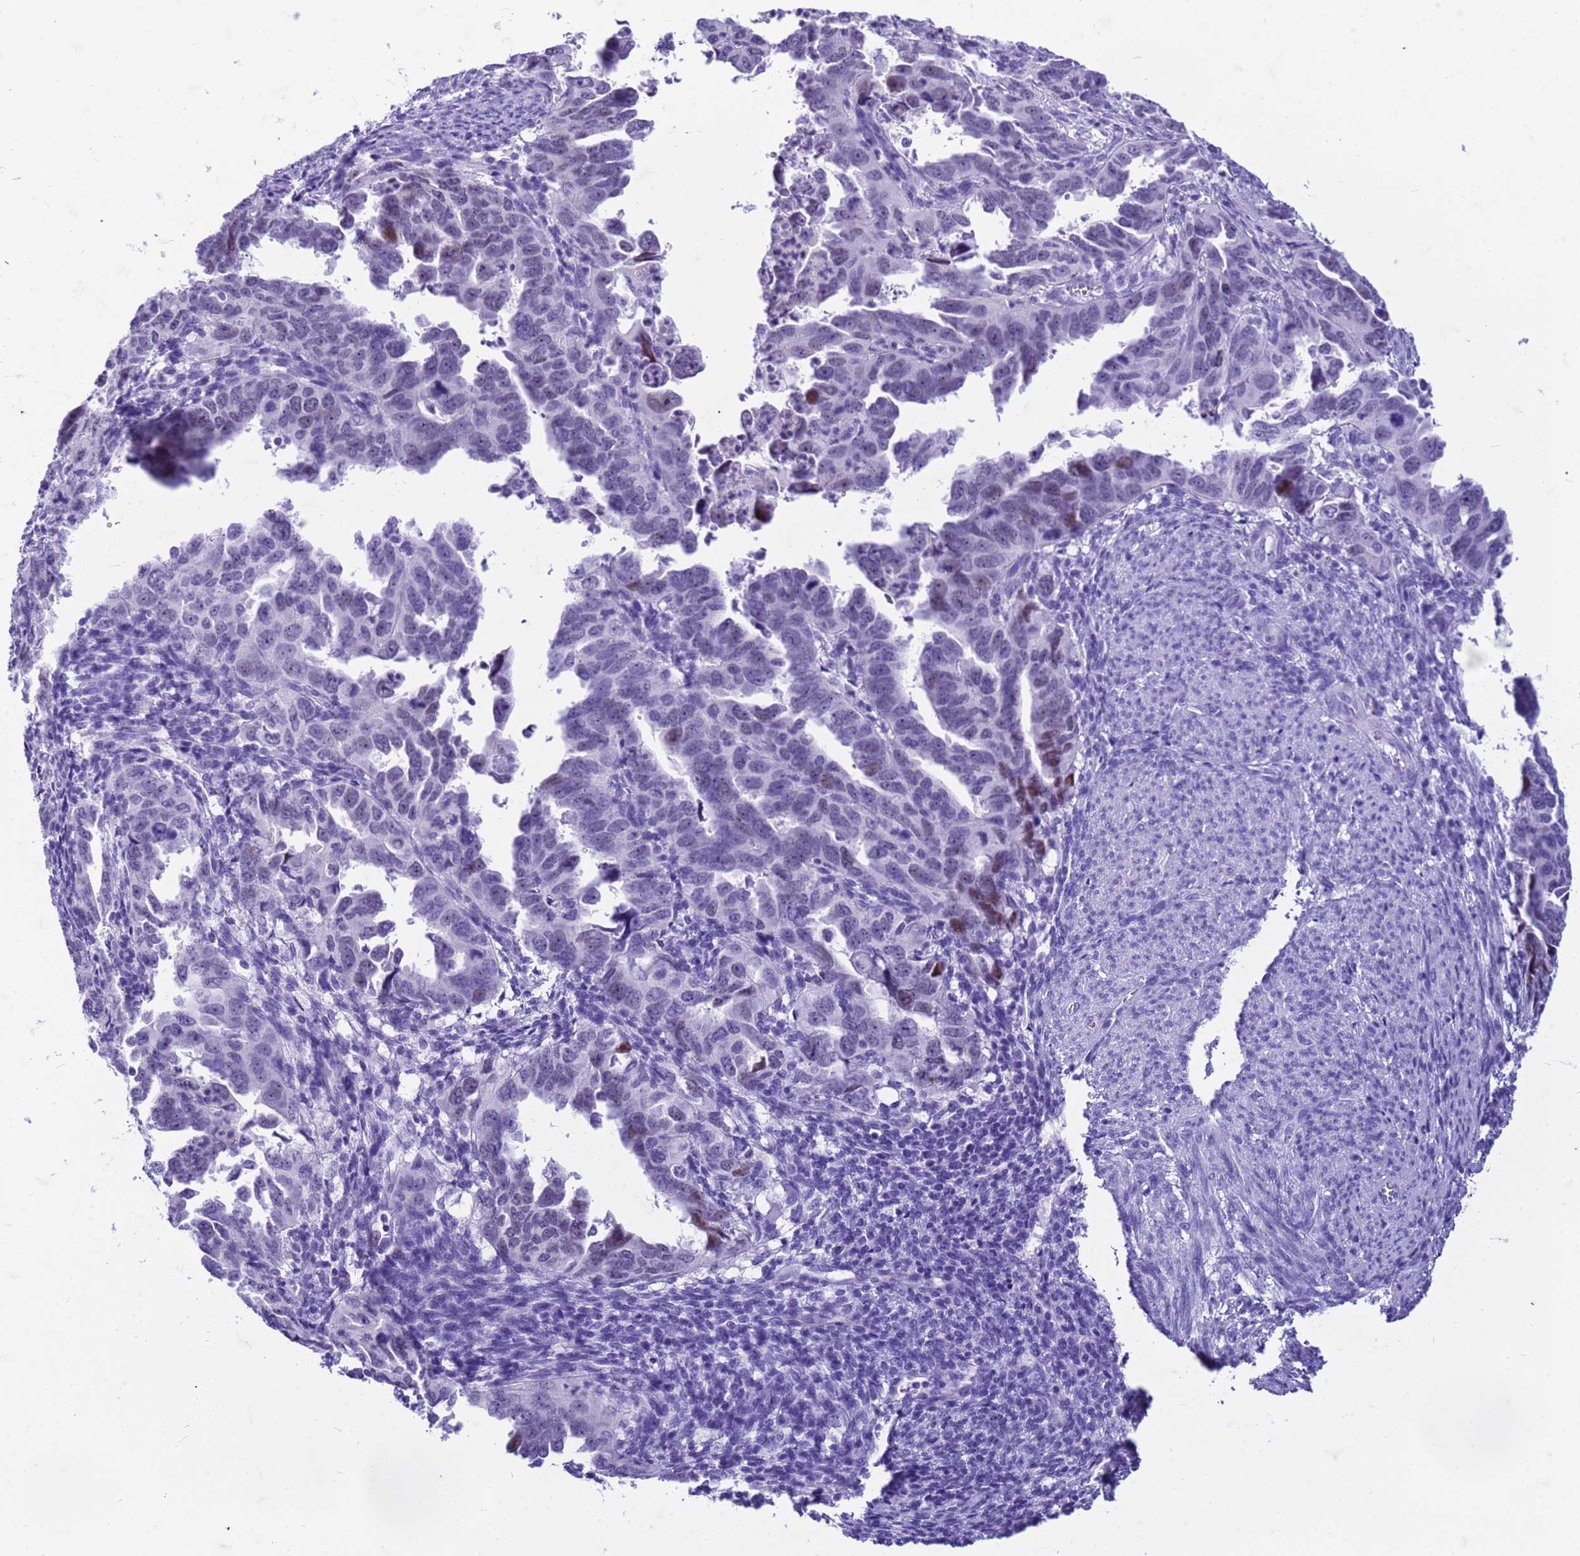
{"staining": {"intensity": "moderate", "quantity": "<25%", "location": "nuclear"}, "tissue": "endometrial cancer", "cell_type": "Tumor cells", "image_type": "cancer", "snomed": [{"axis": "morphology", "description": "Adenocarcinoma, NOS"}, {"axis": "topography", "description": "Endometrium"}], "caption": "IHC (DAB) staining of human endometrial adenocarcinoma exhibits moderate nuclear protein expression in approximately <25% of tumor cells.", "gene": "CFAP100", "patient": {"sex": "female", "age": 65}}